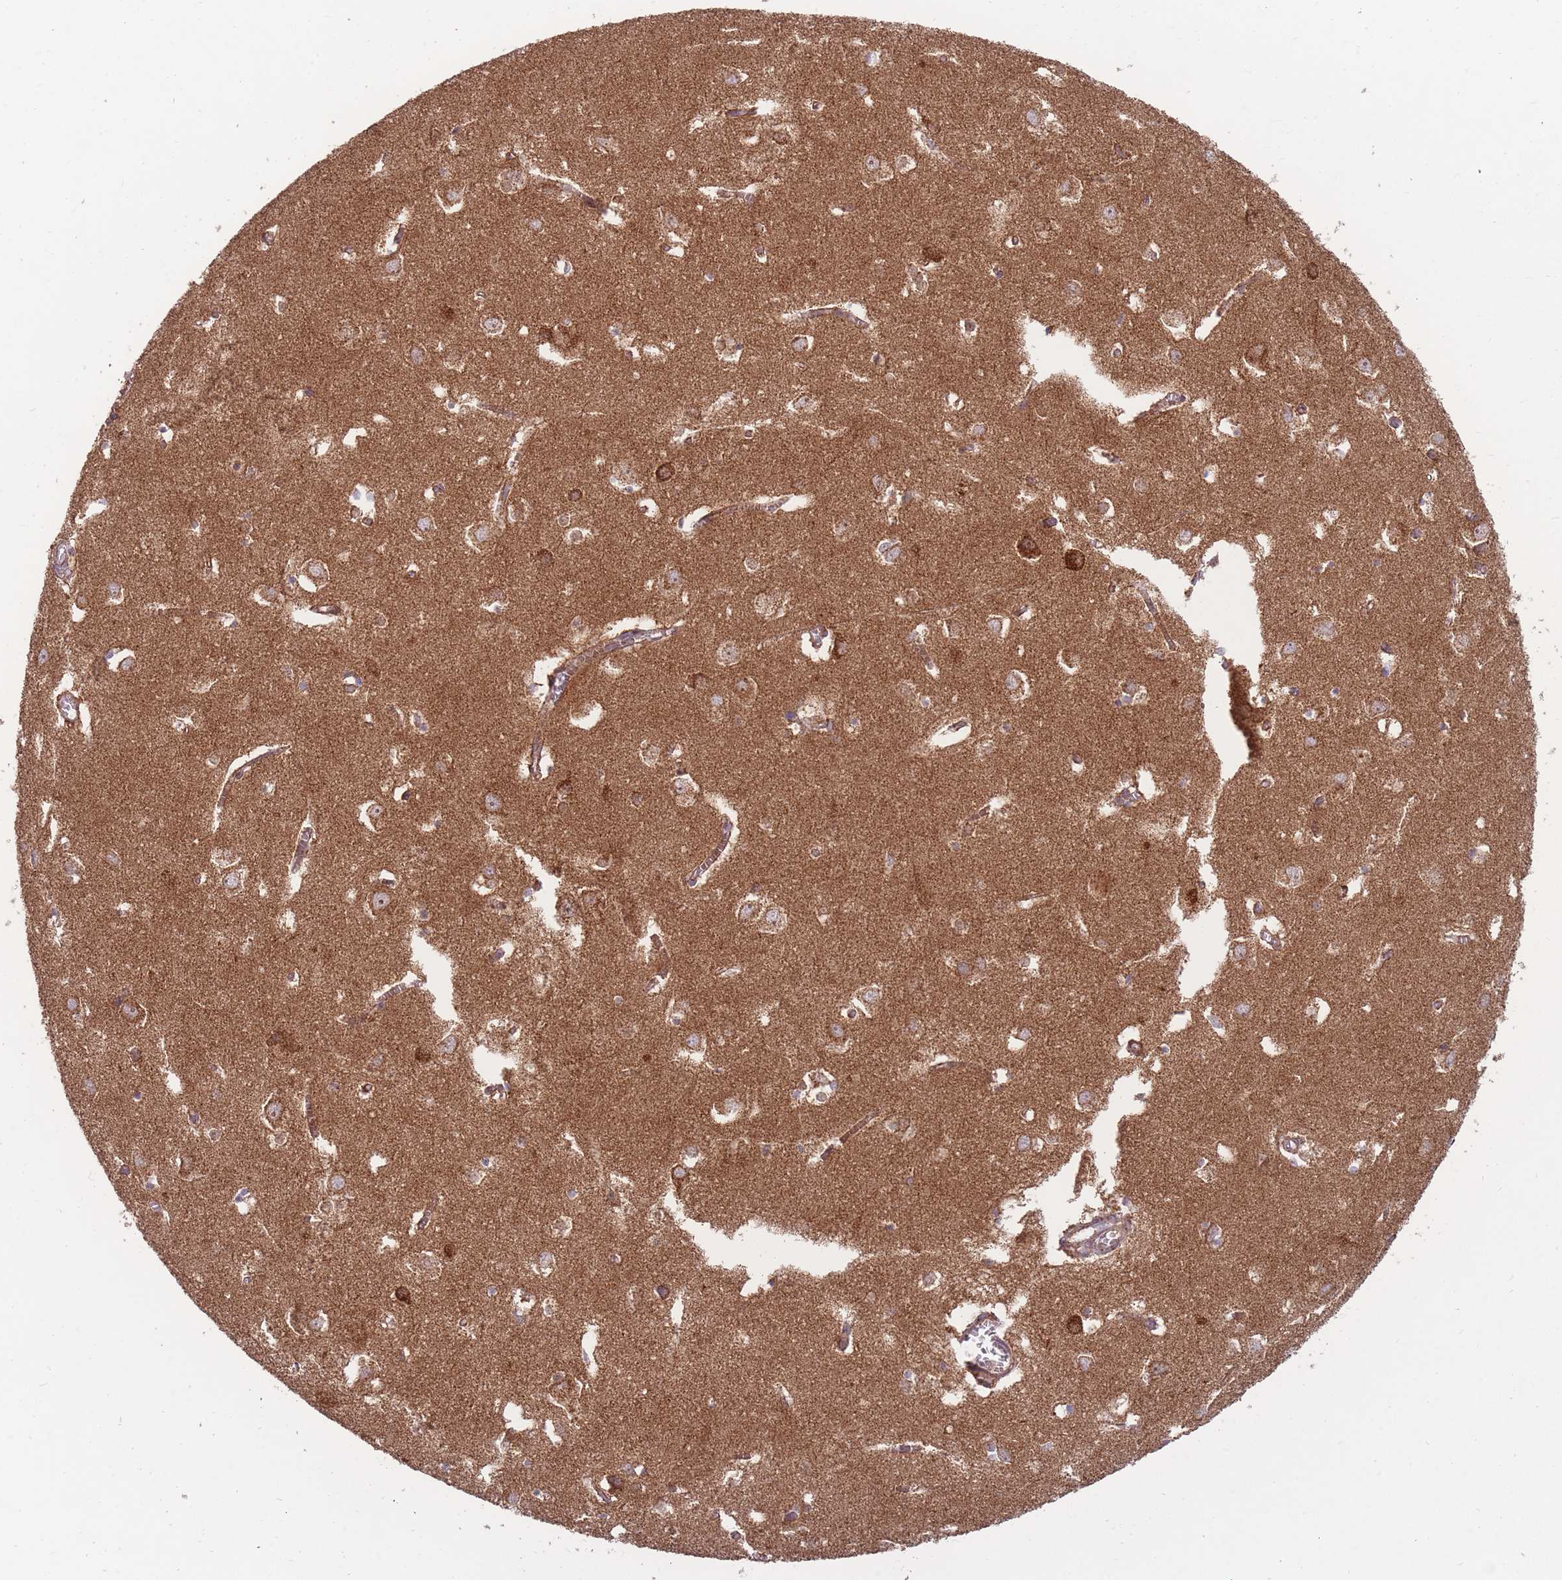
{"staining": {"intensity": "moderate", "quantity": ">75%", "location": "cytoplasmic/membranous"}, "tissue": "cerebral cortex", "cell_type": "Endothelial cells", "image_type": "normal", "snomed": [{"axis": "morphology", "description": "Normal tissue, NOS"}, {"axis": "topography", "description": "Cerebral cortex"}], "caption": "The micrograph displays staining of unremarkable cerebral cortex, revealing moderate cytoplasmic/membranous protein expression (brown color) within endothelial cells. (DAB (3,3'-diaminobenzidine) = brown stain, brightfield microscopy at high magnification).", "gene": "ENSG00000255639", "patient": {"sex": "male", "age": 70}}